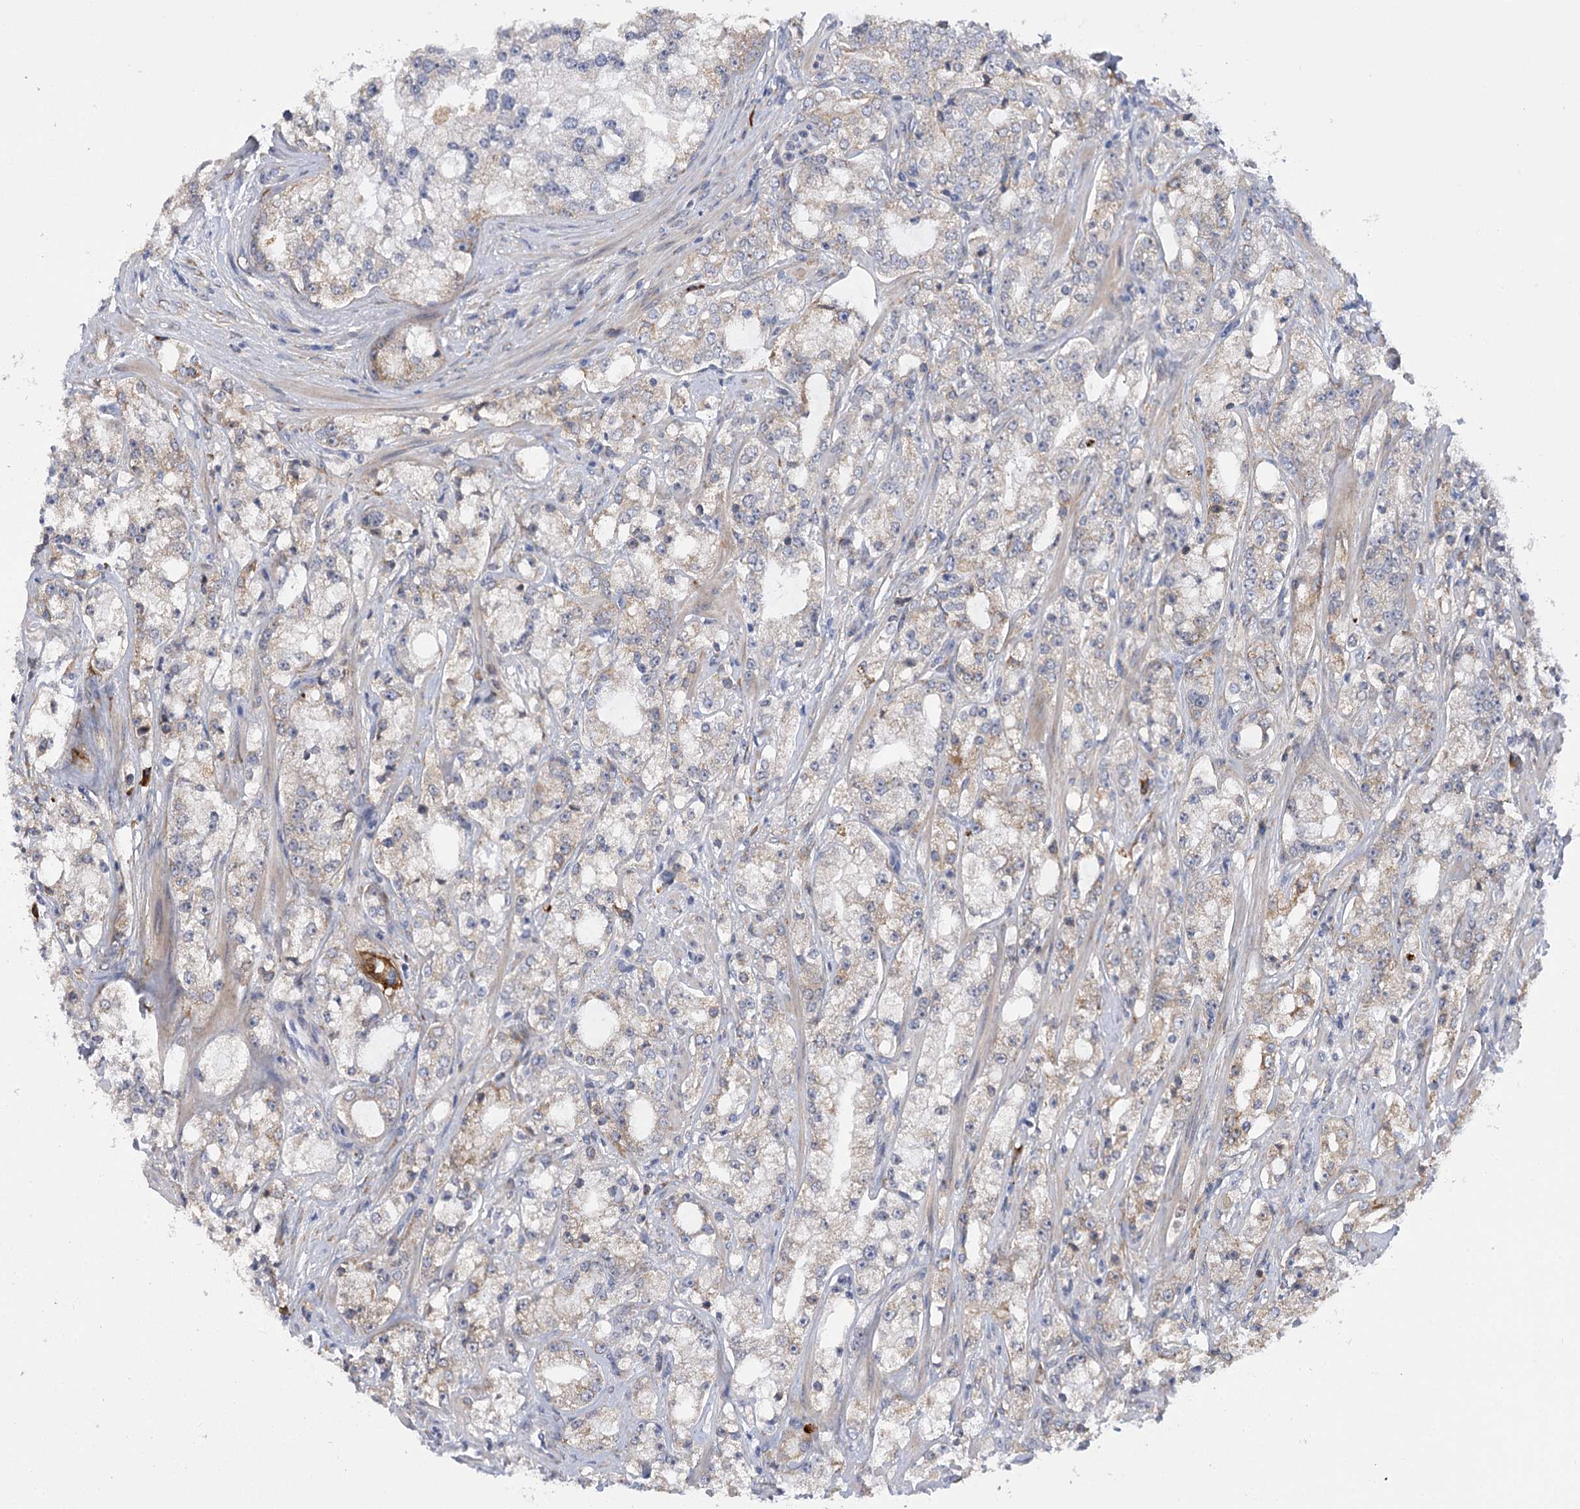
{"staining": {"intensity": "weak", "quantity": "<25%", "location": "cytoplasmic/membranous"}, "tissue": "prostate cancer", "cell_type": "Tumor cells", "image_type": "cancer", "snomed": [{"axis": "morphology", "description": "Adenocarcinoma, High grade"}, {"axis": "topography", "description": "Prostate"}], "caption": "Immunohistochemistry (IHC) histopathology image of prostate high-grade adenocarcinoma stained for a protein (brown), which exhibits no staining in tumor cells.", "gene": "NCKAP5", "patient": {"sex": "male", "age": 64}}